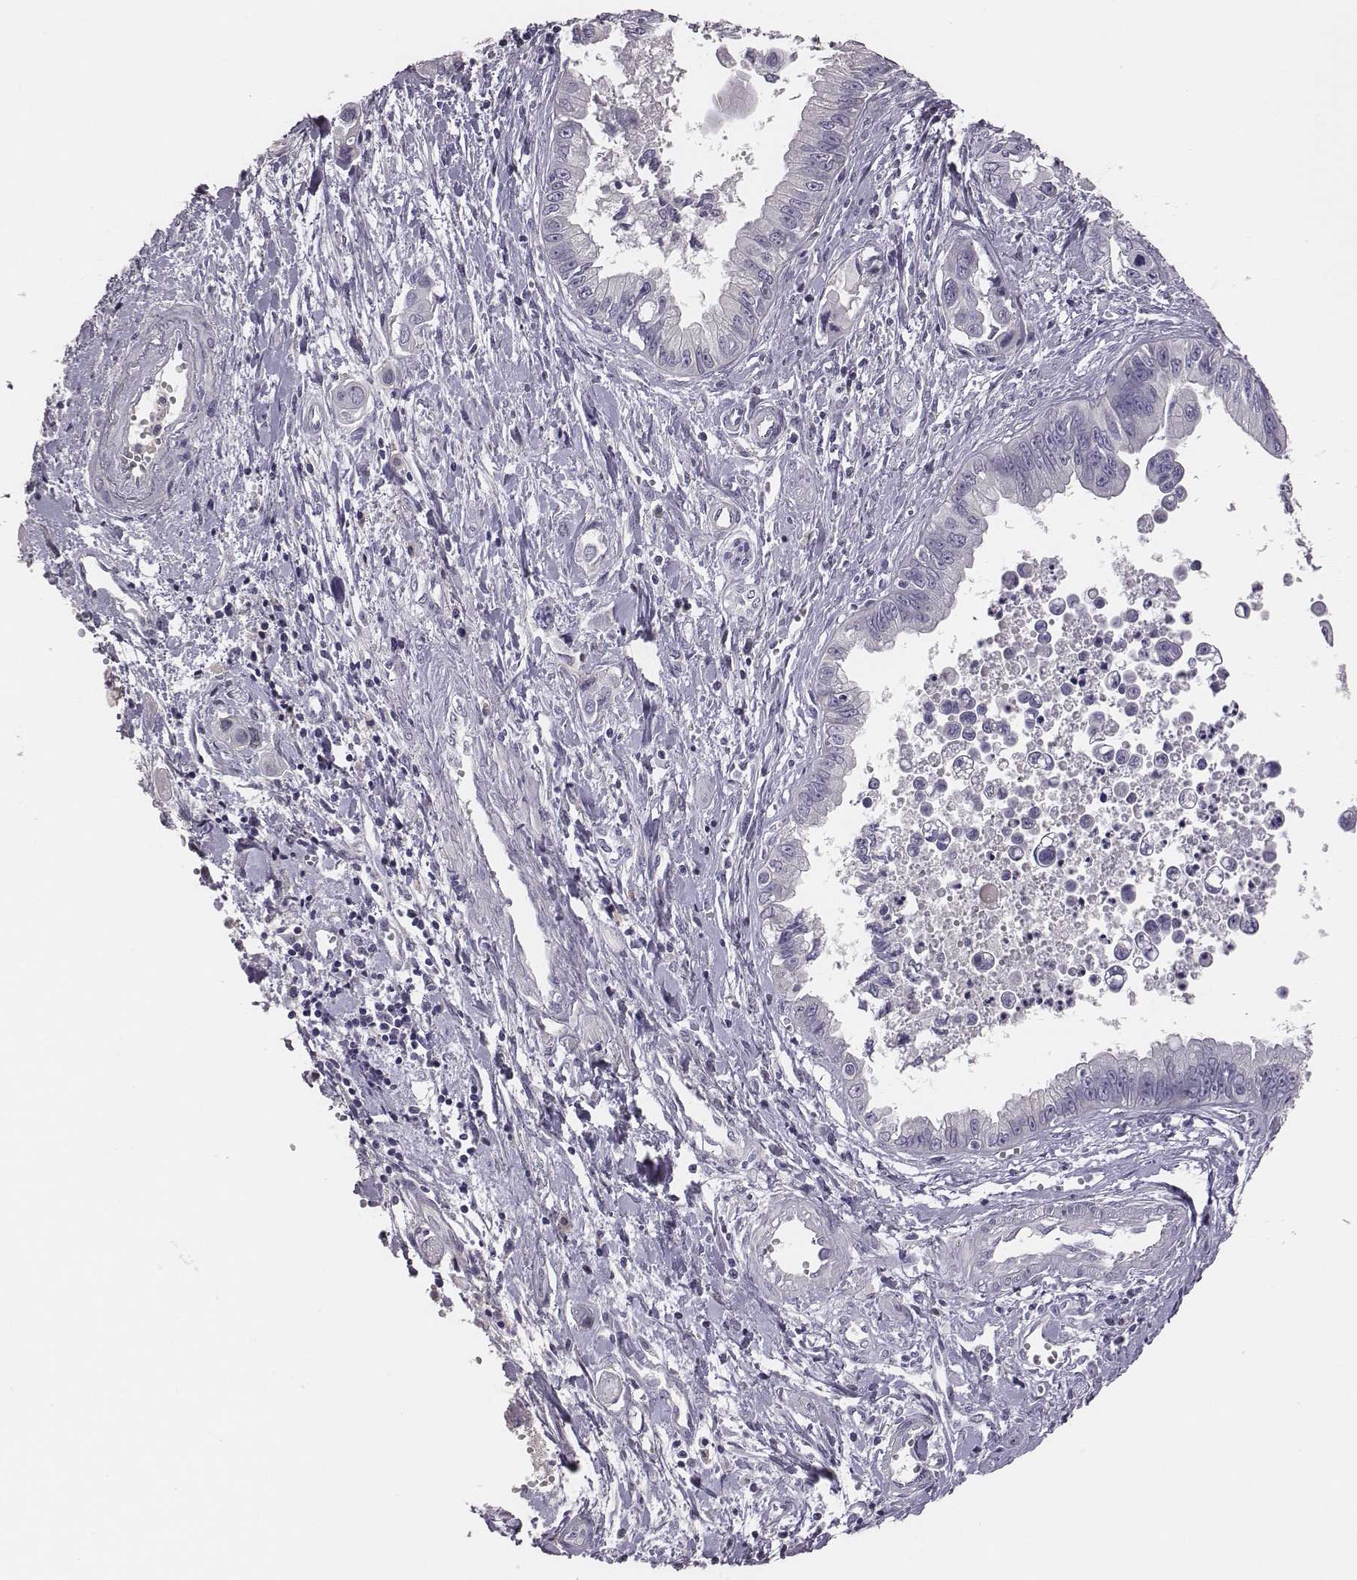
{"staining": {"intensity": "negative", "quantity": "none", "location": "none"}, "tissue": "pancreatic cancer", "cell_type": "Tumor cells", "image_type": "cancer", "snomed": [{"axis": "morphology", "description": "Adenocarcinoma, NOS"}, {"axis": "topography", "description": "Pancreas"}], "caption": "IHC image of neoplastic tissue: human adenocarcinoma (pancreatic) stained with DAB reveals no significant protein staining in tumor cells.", "gene": "EN1", "patient": {"sex": "male", "age": 60}}